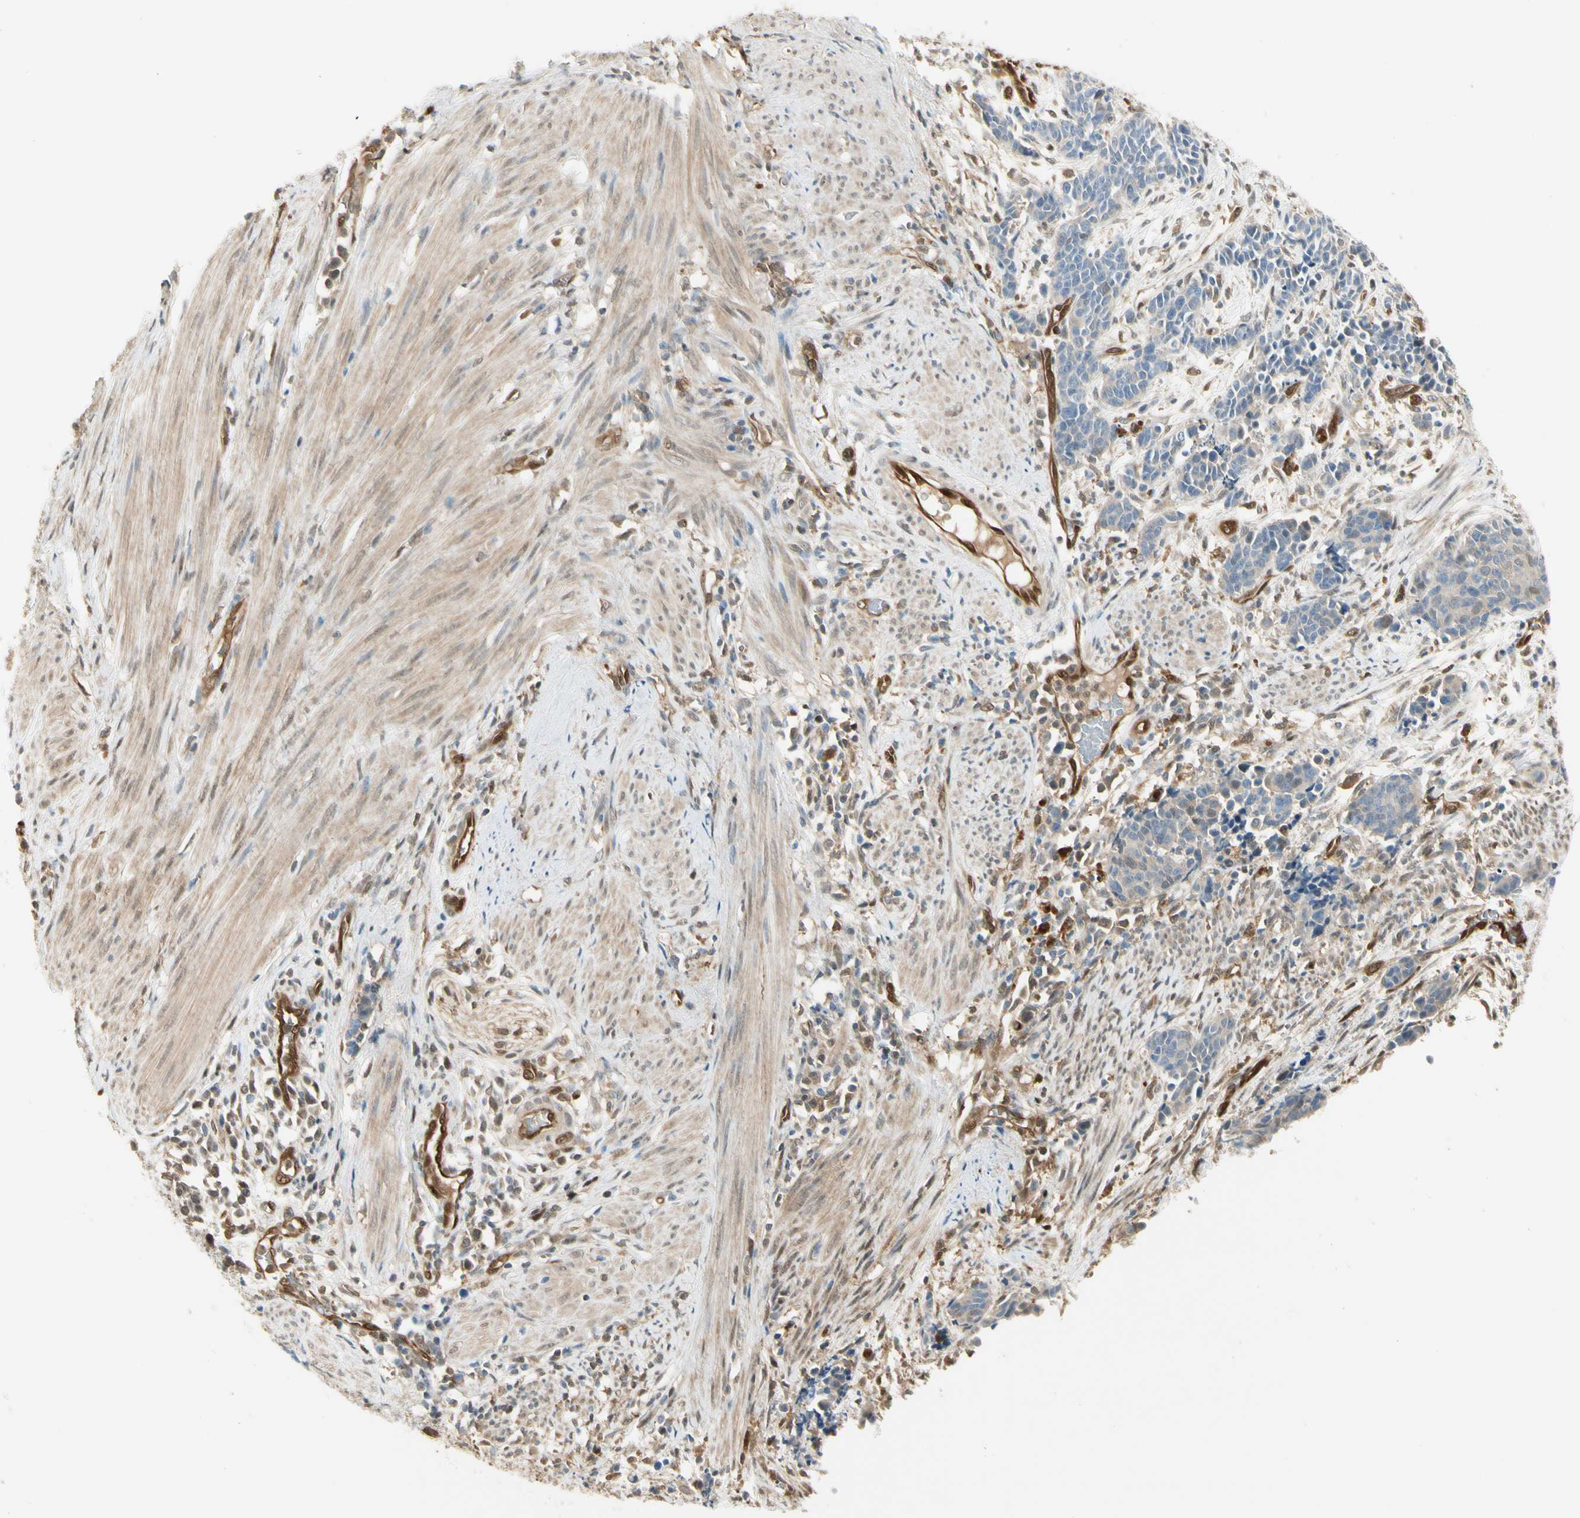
{"staining": {"intensity": "weak", "quantity": "<25%", "location": "cytoplasmic/membranous"}, "tissue": "cervical cancer", "cell_type": "Tumor cells", "image_type": "cancer", "snomed": [{"axis": "morphology", "description": "Squamous cell carcinoma, NOS"}, {"axis": "topography", "description": "Cervix"}], "caption": "Cervical cancer stained for a protein using immunohistochemistry displays no positivity tumor cells.", "gene": "SERPINB6", "patient": {"sex": "female", "age": 35}}